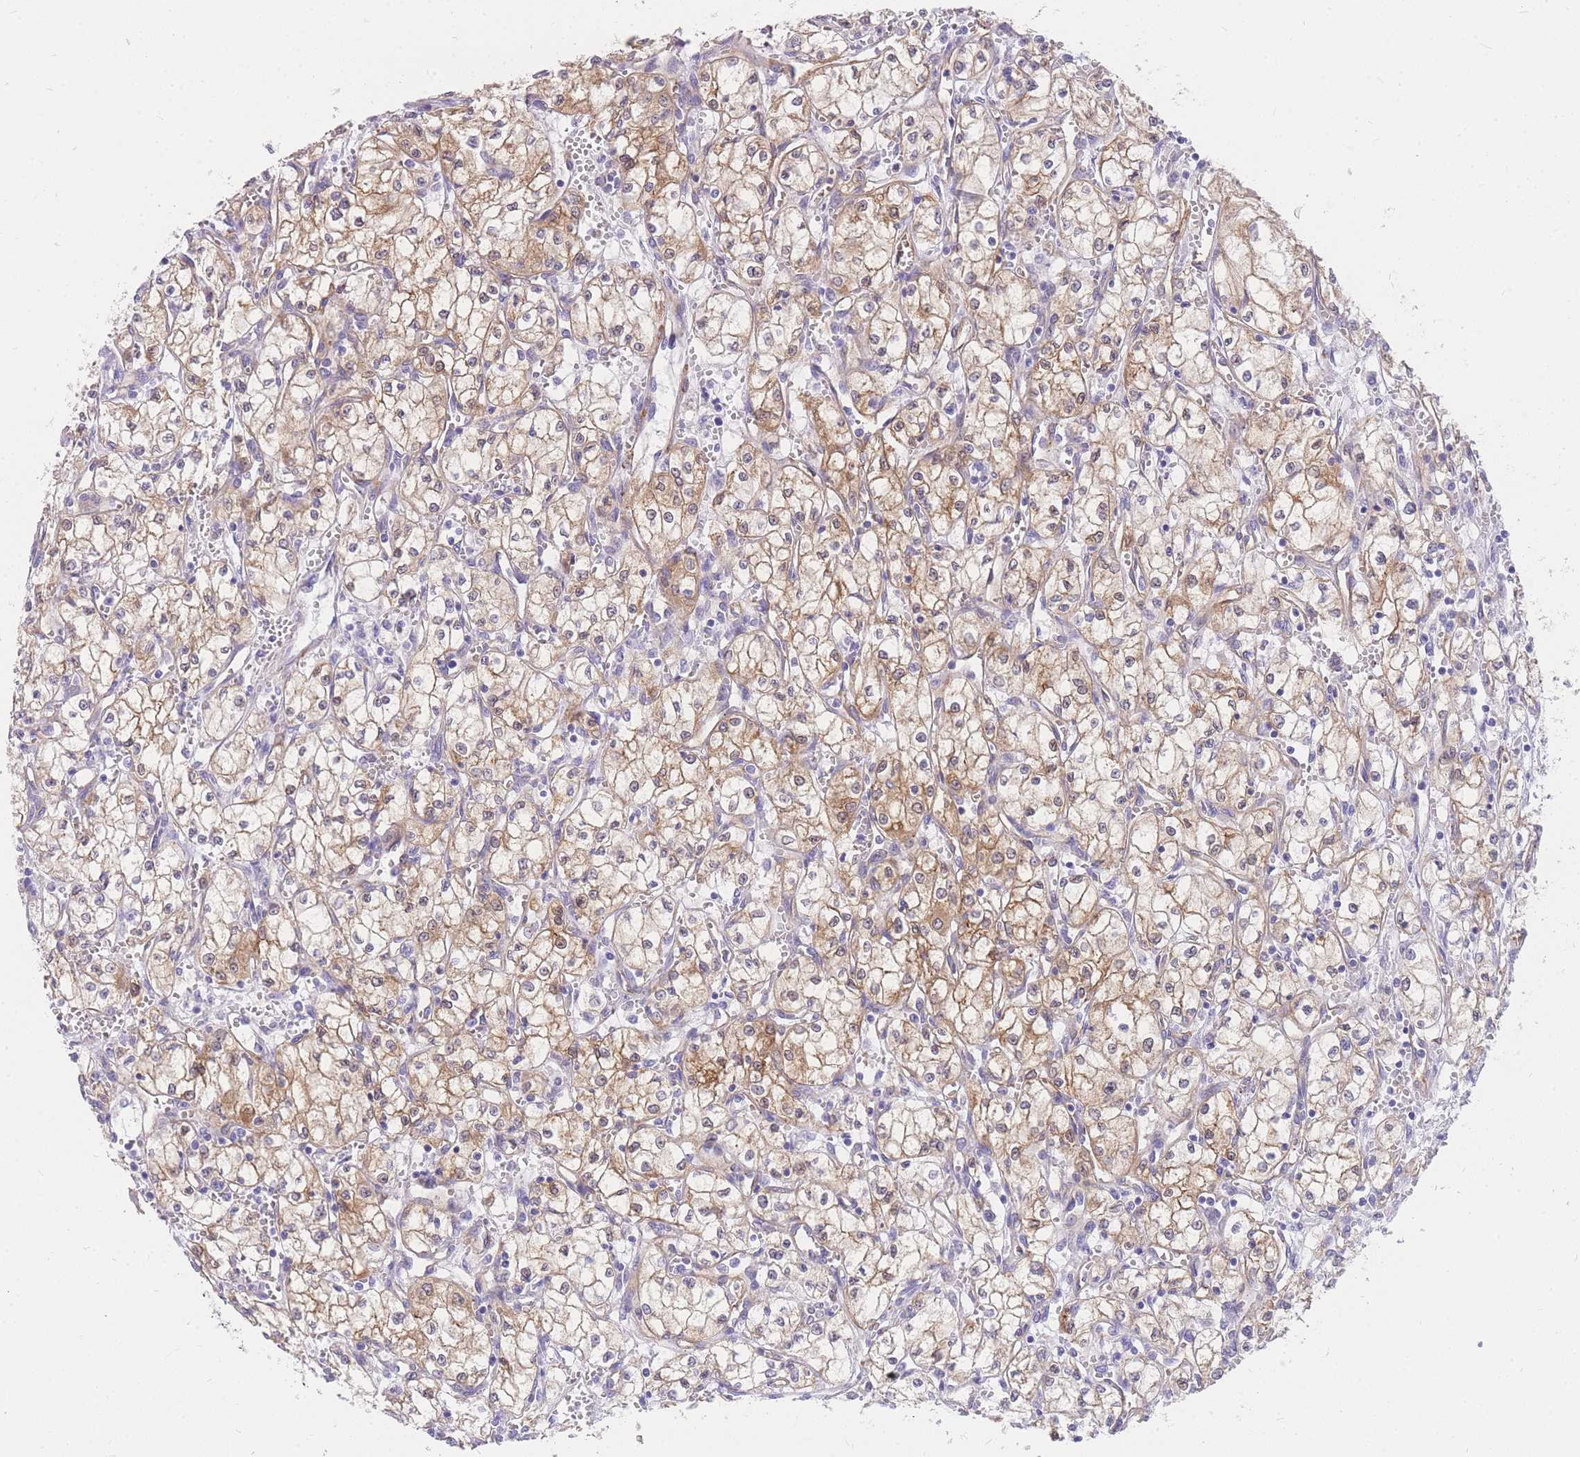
{"staining": {"intensity": "moderate", "quantity": ">75%", "location": "cytoplasmic/membranous"}, "tissue": "renal cancer", "cell_type": "Tumor cells", "image_type": "cancer", "snomed": [{"axis": "morphology", "description": "Adenocarcinoma, NOS"}, {"axis": "topography", "description": "Kidney"}], "caption": "Immunohistochemistry staining of renal cancer (adenocarcinoma), which shows medium levels of moderate cytoplasmic/membranous positivity in about >75% of tumor cells indicating moderate cytoplasmic/membranous protein expression. The staining was performed using DAB (3,3'-diaminobenzidine) (brown) for protein detection and nuclei were counterstained in hematoxylin (blue).", "gene": "S100PBP", "patient": {"sex": "male", "age": 59}}